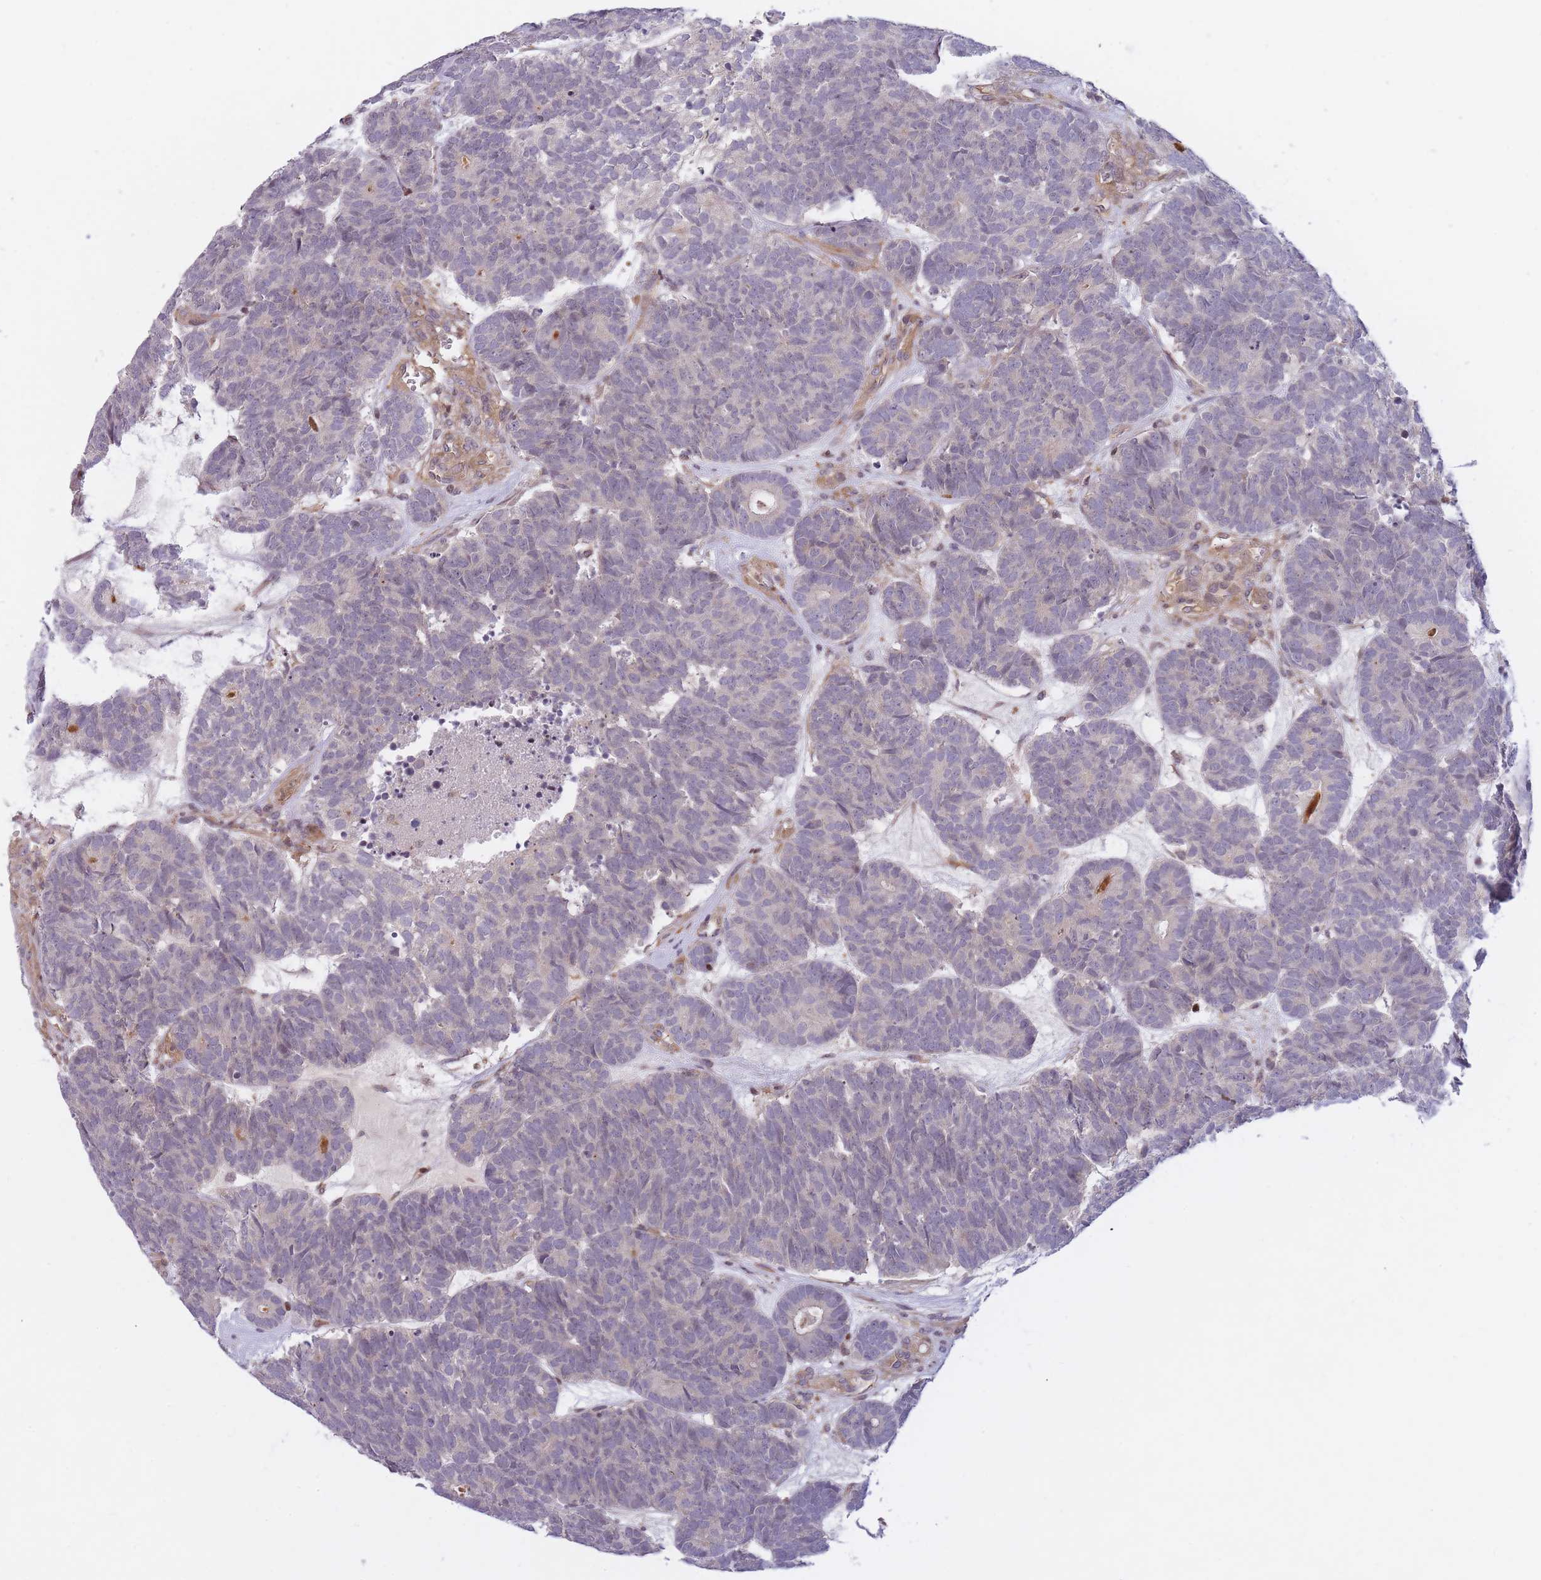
{"staining": {"intensity": "negative", "quantity": "none", "location": "none"}, "tissue": "head and neck cancer", "cell_type": "Tumor cells", "image_type": "cancer", "snomed": [{"axis": "morphology", "description": "Adenocarcinoma, NOS"}, {"axis": "topography", "description": "Head-Neck"}], "caption": "An immunohistochemistry photomicrograph of head and neck cancer is shown. There is no staining in tumor cells of head and neck cancer. (Stains: DAB (3,3'-diaminobenzidine) immunohistochemistry with hematoxylin counter stain, Microscopy: brightfield microscopy at high magnification).", "gene": "SLC35F5", "patient": {"sex": "female", "age": 81}}